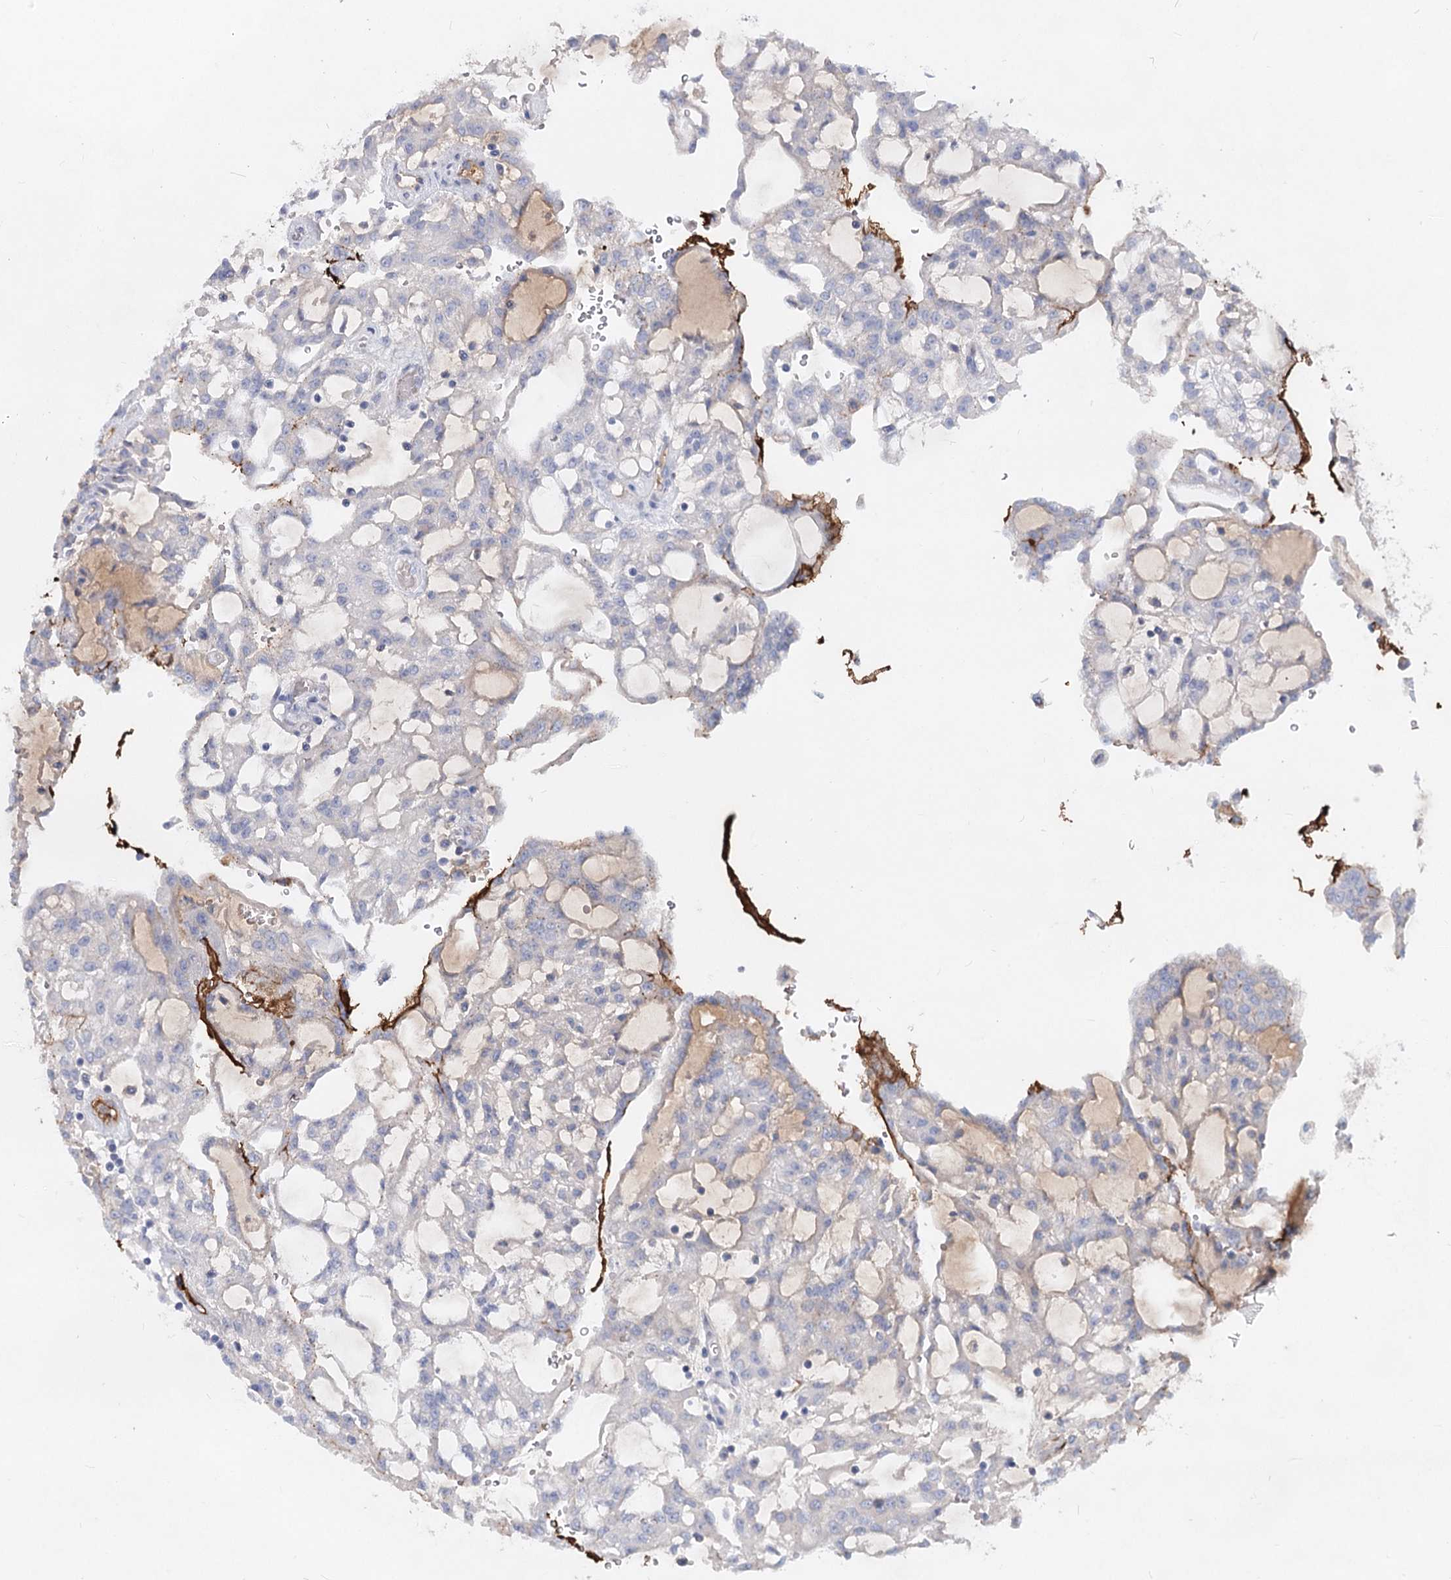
{"staining": {"intensity": "negative", "quantity": "none", "location": "none"}, "tissue": "renal cancer", "cell_type": "Tumor cells", "image_type": "cancer", "snomed": [{"axis": "morphology", "description": "Adenocarcinoma, NOS"}, {"axis": "topography", "description": "Kidney"}], "caption": "DAB (3,3'-diaminobenzidine) immunohistochemical staining of renal cancer (adenocarcinoma) exhibits no significant expression in tumor cells.", "gene": "TASOR2", "patient": {"sex": "male", "age": 63}}